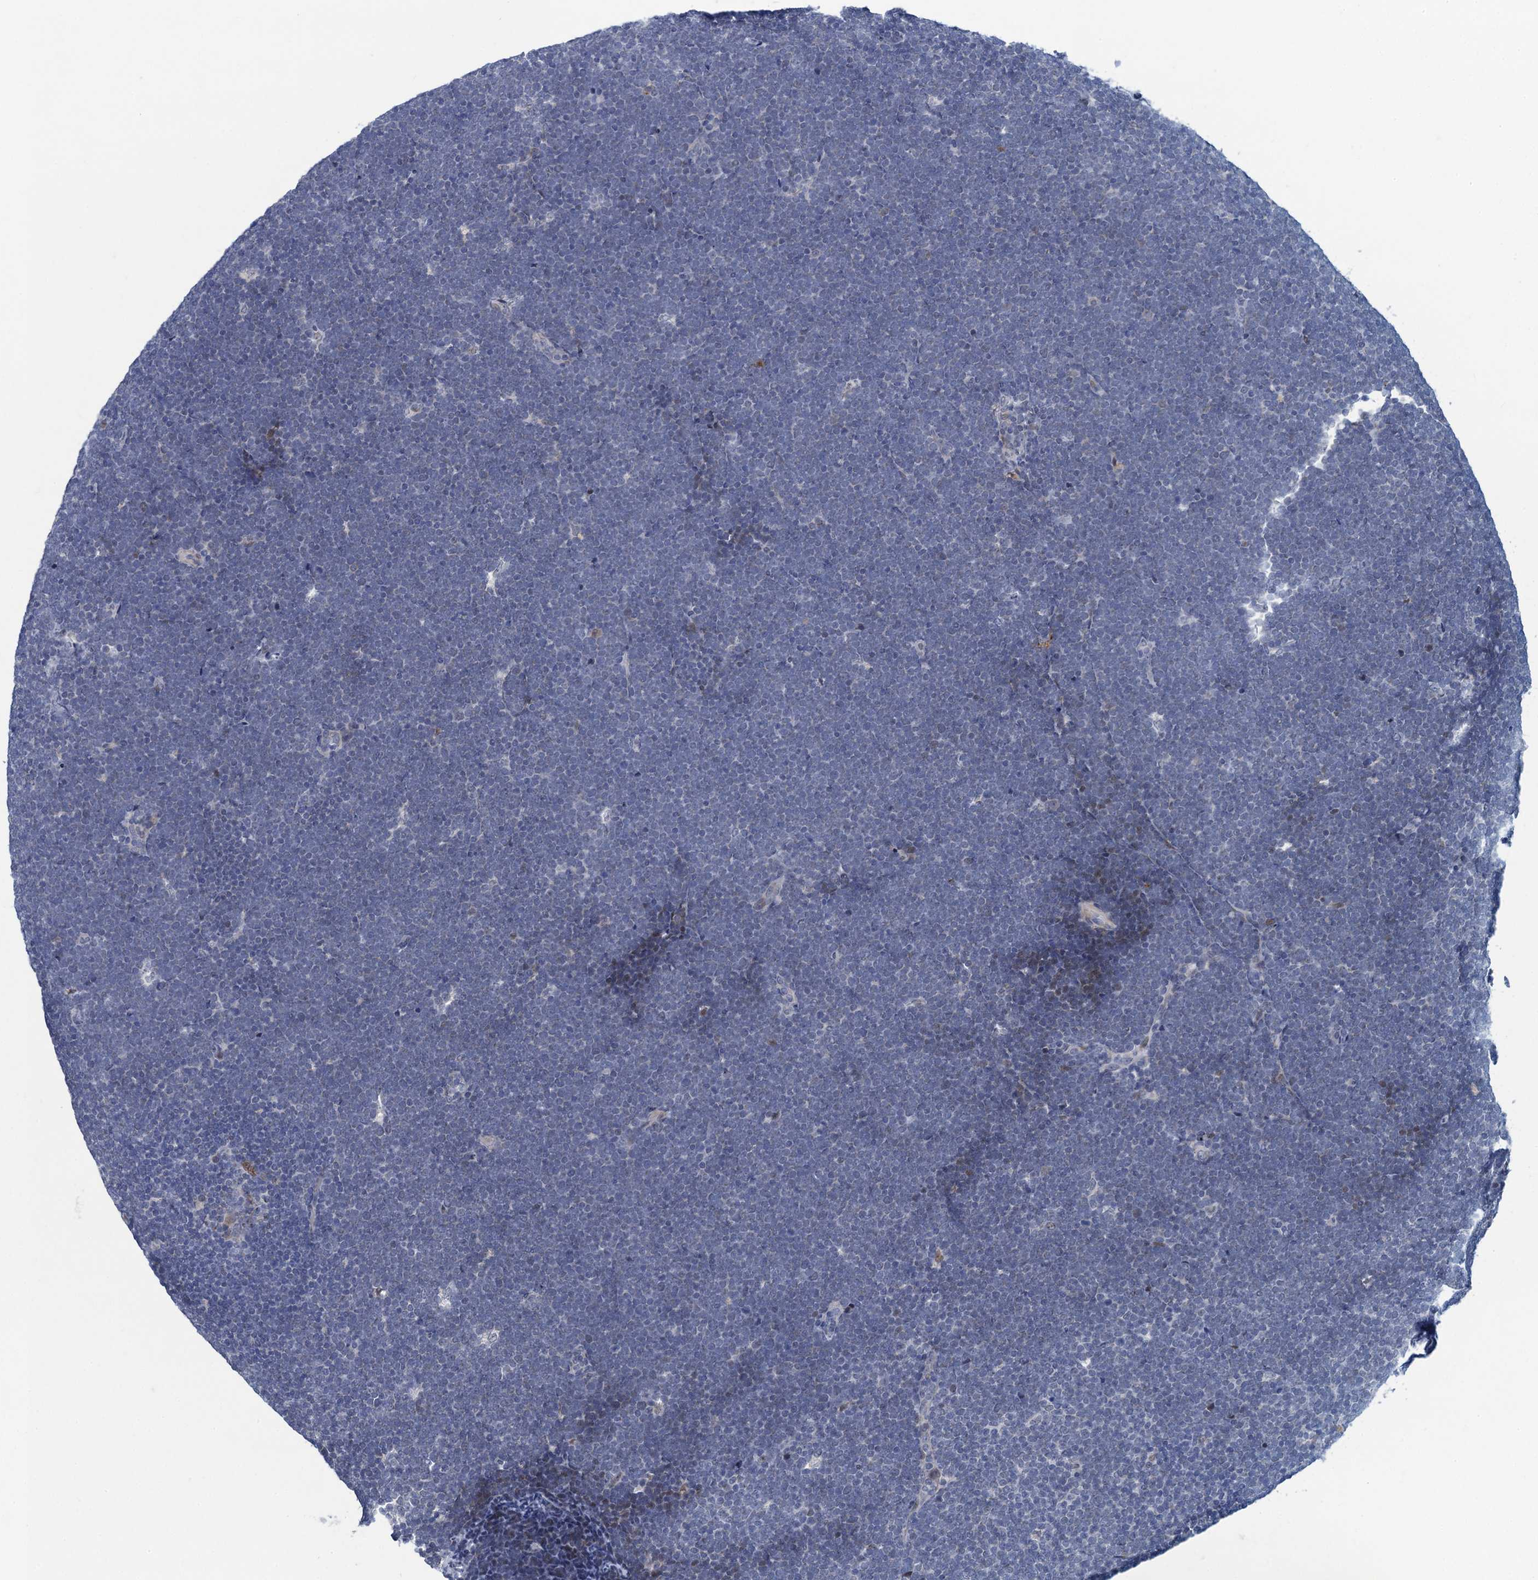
{"staining": {"intensity": "negative", "quantity": "none", "location": "none"}, "tissue": "lymphoma", "cell_type": "Tumor cells", "image_type": "cancer", "snomed": [{"axis": "morphology", "description": "Malignant lymphoma, non-Hodgkin's type, High grade"}, {"axis": "topography", "description": "Lymph node"}], "caption": "This is an IHC image of human lymphoma. There is no staining in tumor cells.", "gene": "ATOSA", "patient": {"sex": "male", "age": 13}}